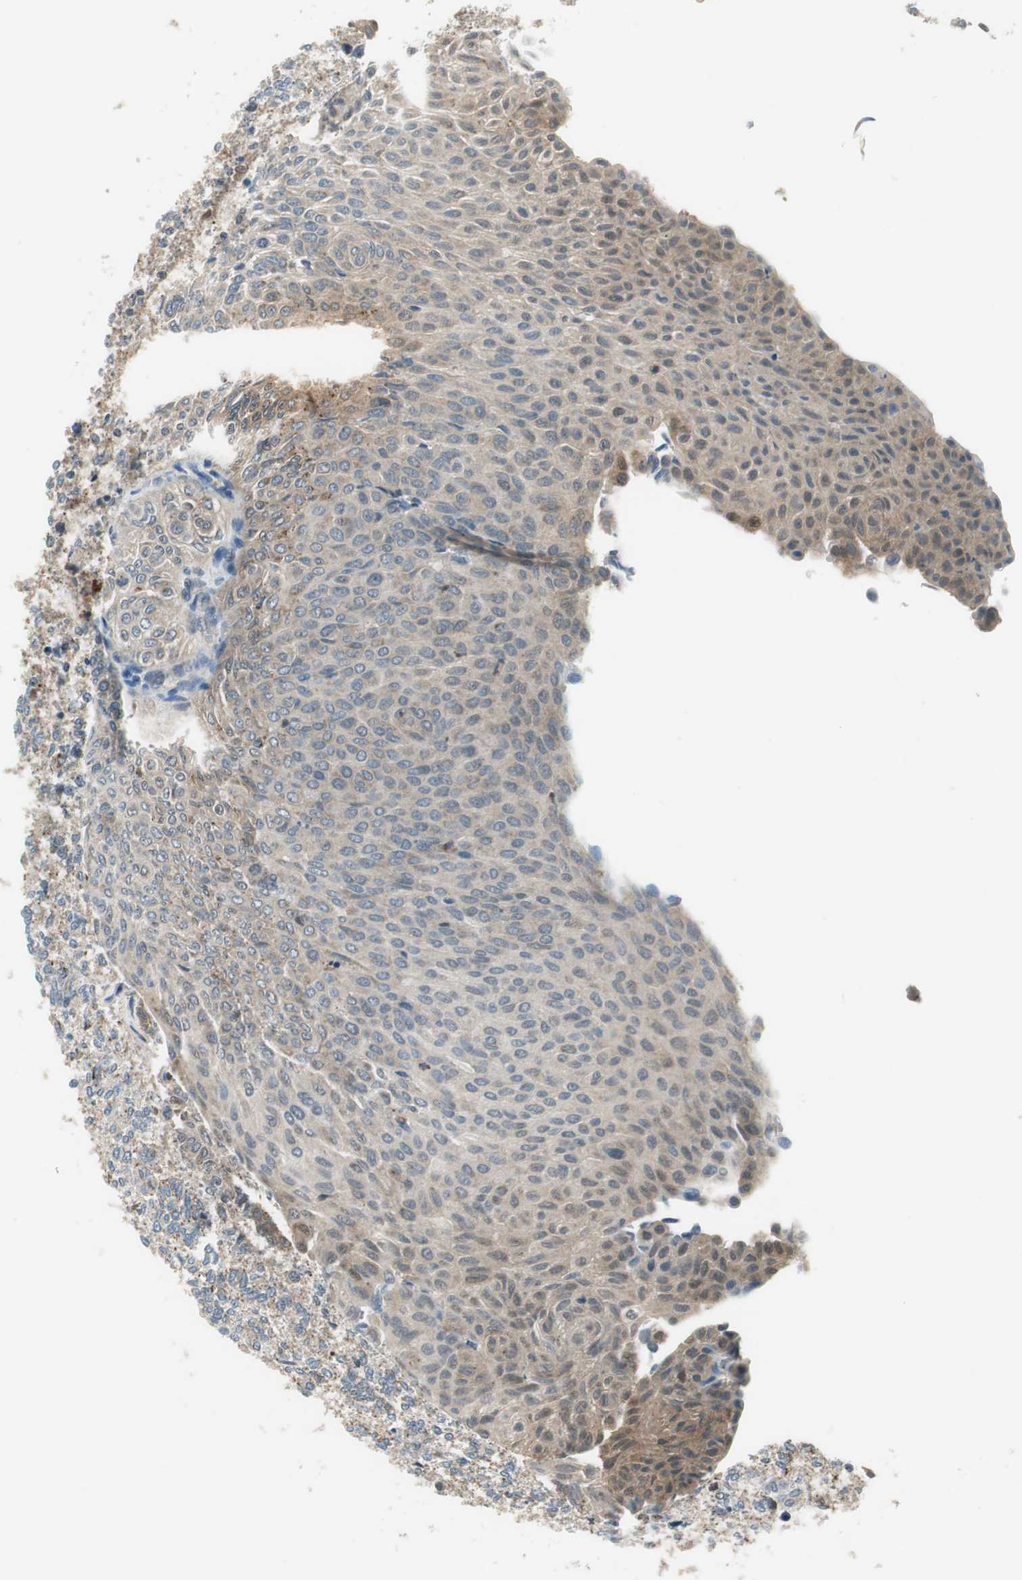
{"staining": {"intensity": "weak", "quantity": "<25%", "location": "cytoplasmic/membranous"}, "tissue": "urothelial cancer", "cell_type": "Tumor cells", "image_type": "cancer", "snomed": [{"axis": "morphology", "description": "Urothelial carcinoma, Low grade"}, {"axis": "topography", "description": "Urinary bladder"}], "caption": "Tumor cells are negative for brown protein staining in low-grade urothelial carcinoma. (DAB (3,3'-diaminobenzidine) immunohistochemistry, high magnification).", "gene": "NCK1", "patient": {"sex": "male", "age": 78}}